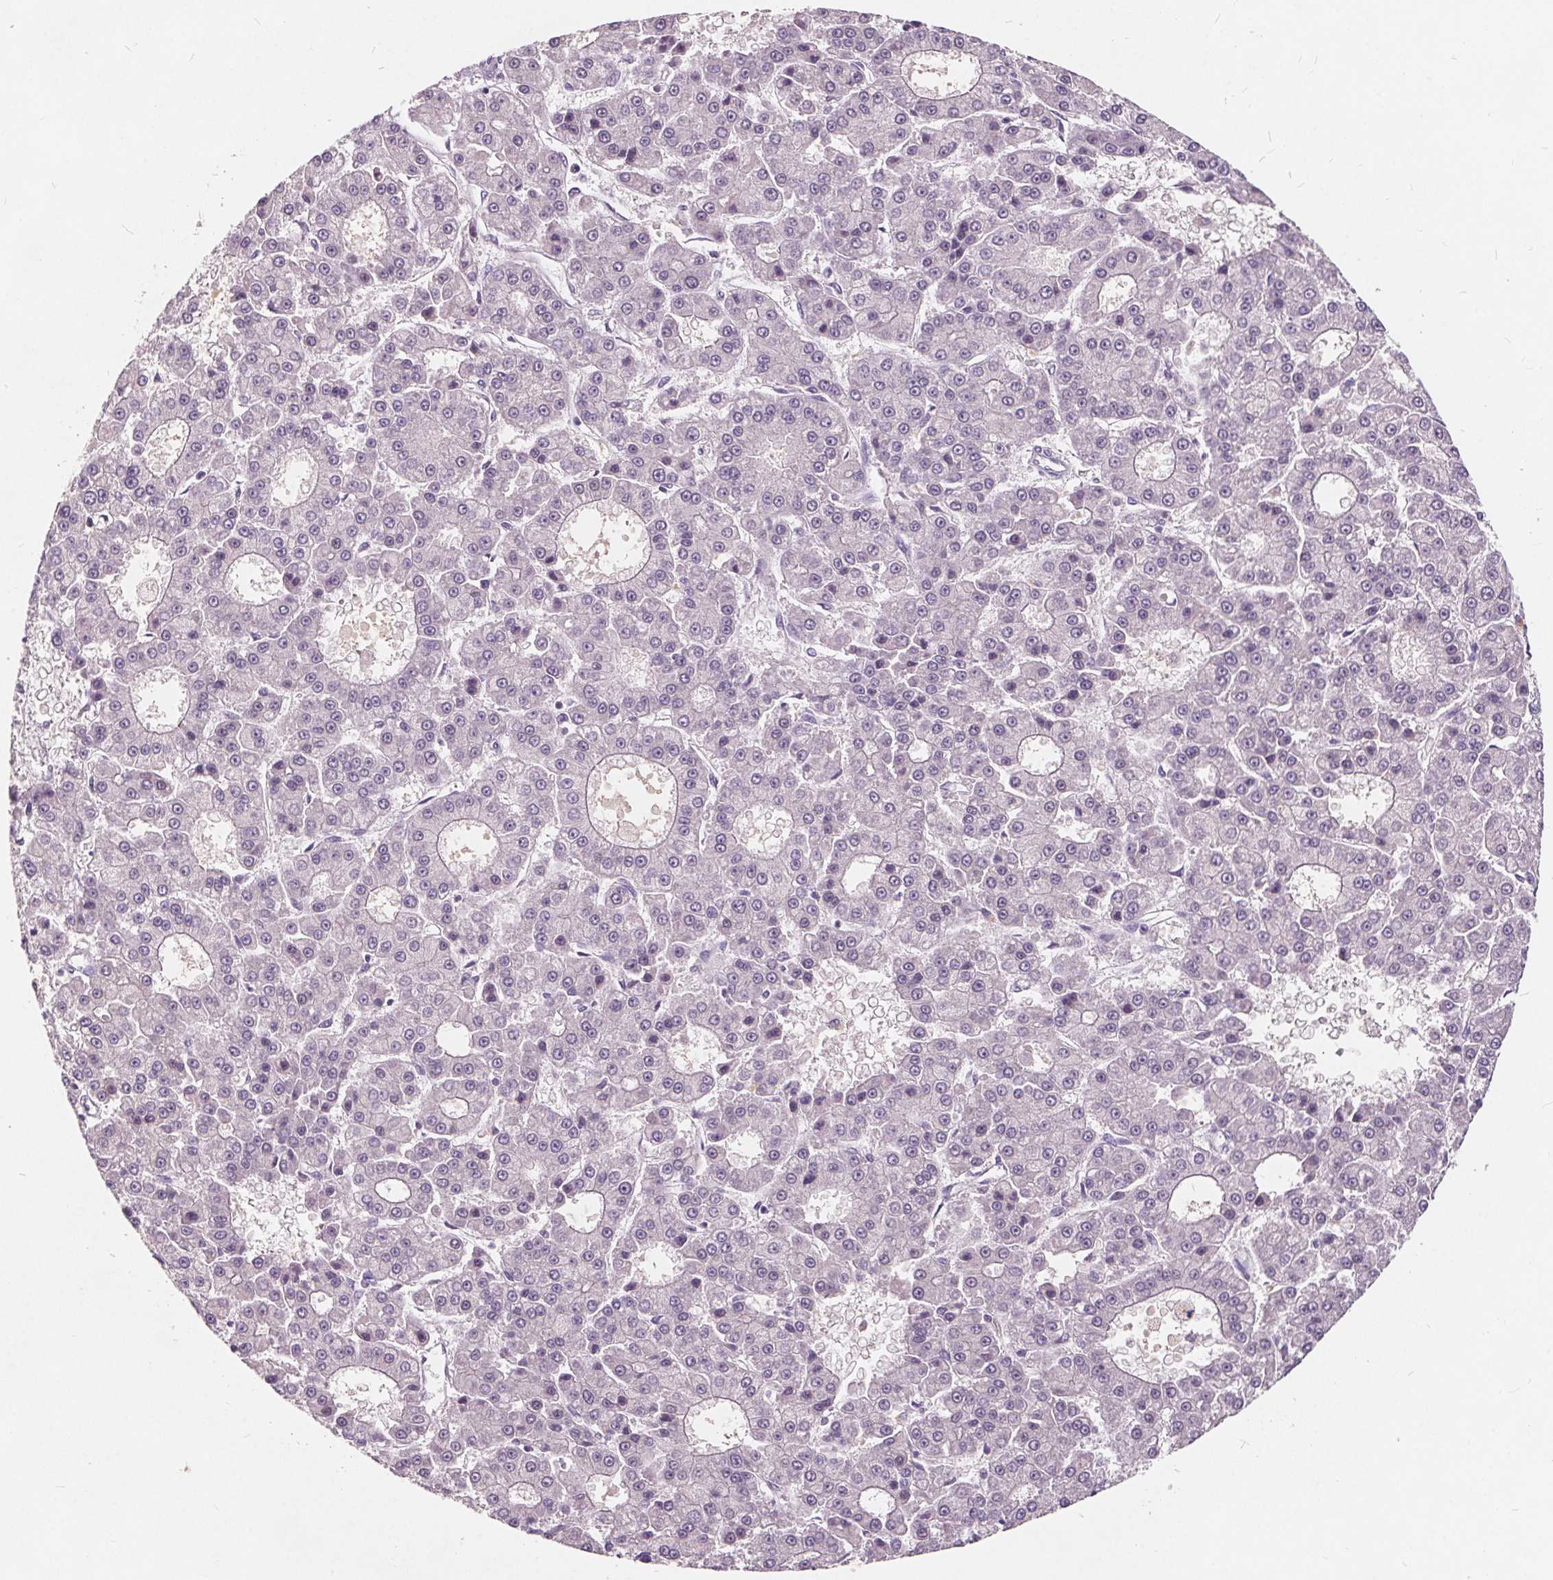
{"staining": {"intensity": "weak", "quantity": "<25%", "location": "nuclear"}, "tissue": "liver cancer", "cell_type": "Tumor cells", "image_type": "cancer", "snomed": [{"axis": "morphology", "description": "Carcinoma, Hepatocellular, NOS"}, {"axis": "topography", "description": "Liver"}], "caption": "Immunohistochemical staining of liver cancer exhibits no significant expression in tumor cells.", "gene": "PLA2G2E", "patient": {"sex": "male", "age": 70}}